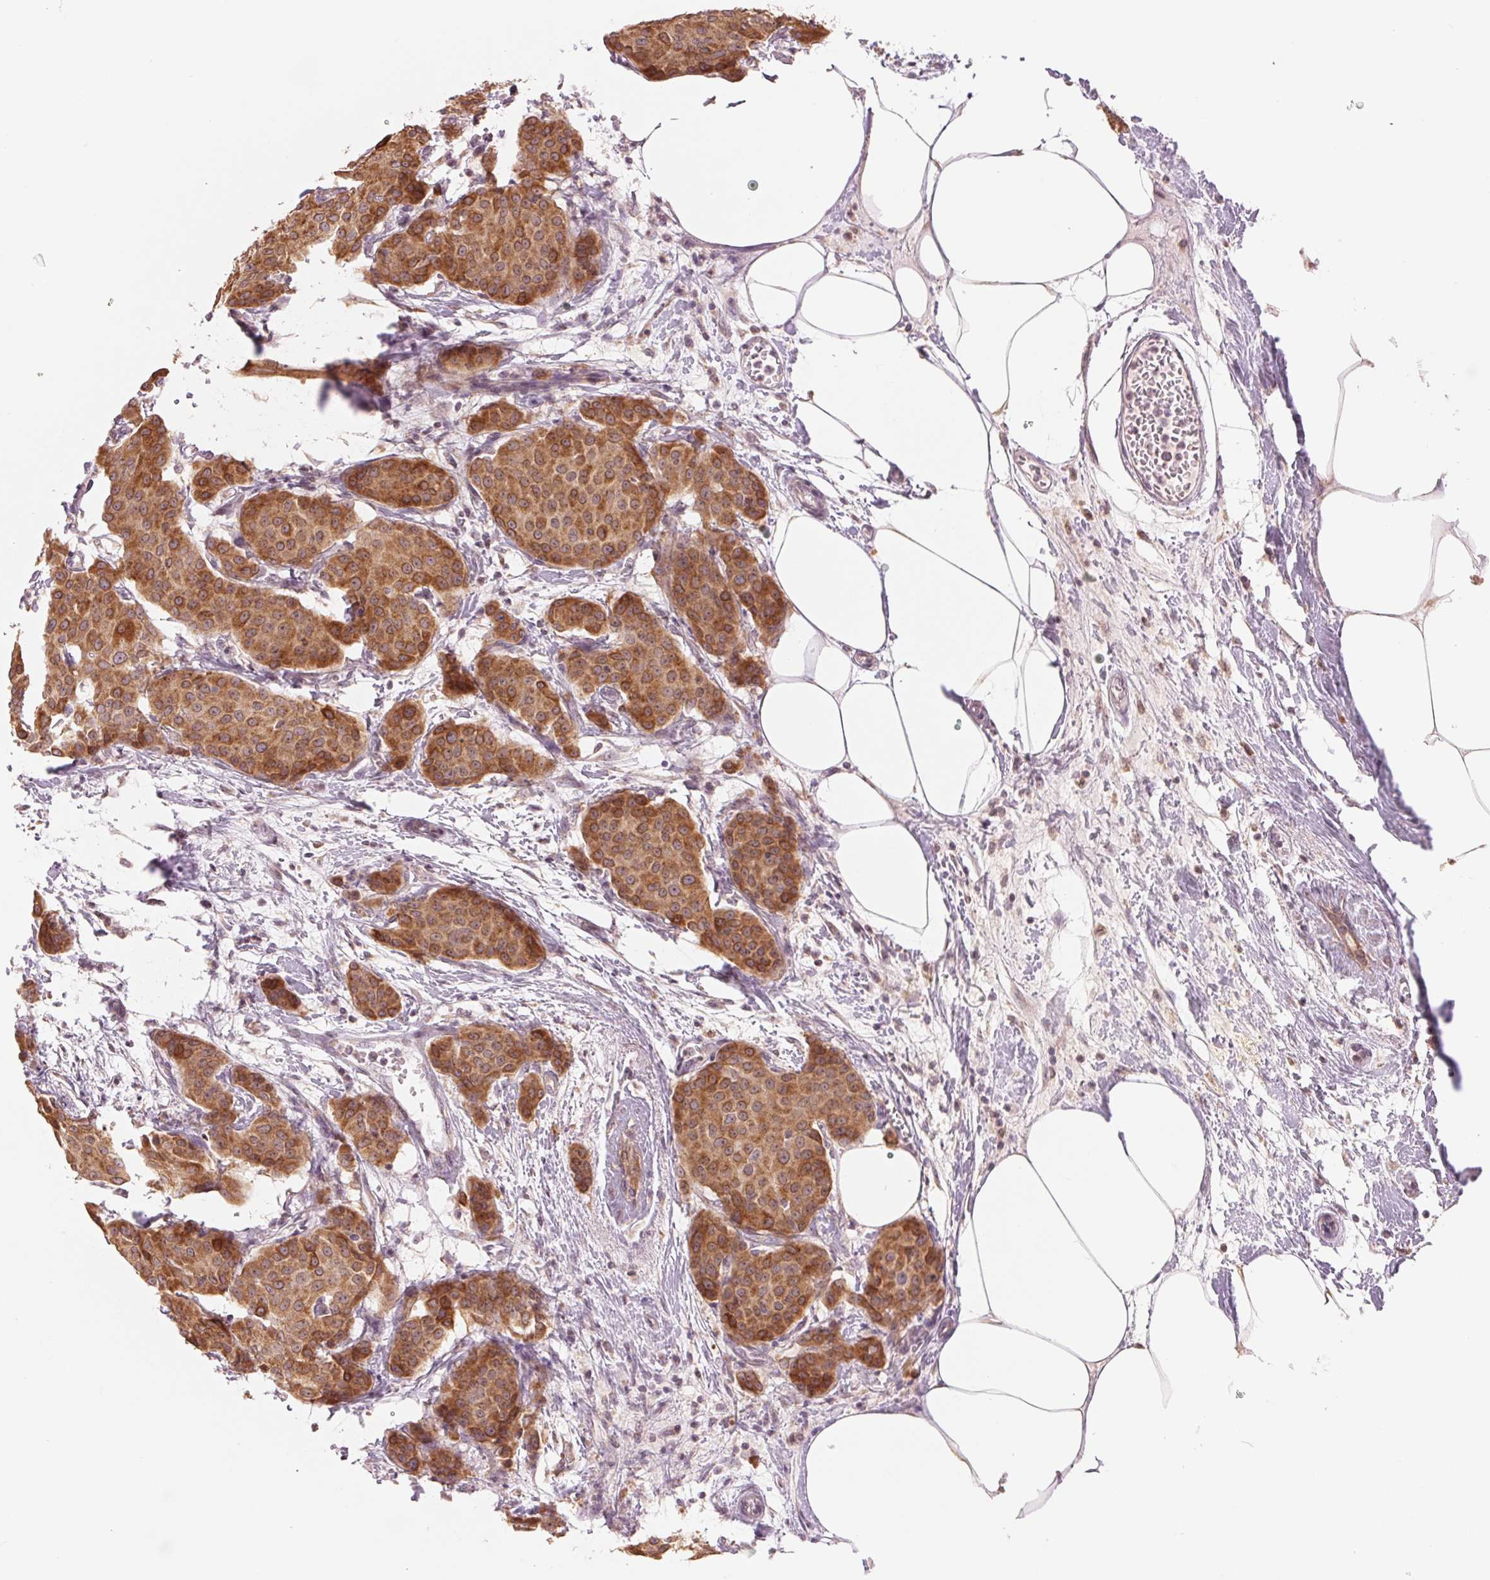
{"staining": {"intensity": "moderate", "quantity": ">75%", "location": "cytoplasmic/membranous"}, "tissue": "breast cancer", "cell_type": "Tumor cells", "image_type": "cancer", "snomed": [{"axis": "morphology", "description": "Duct carcinoma"}, {"axis": "topography", "description": "Breast"}], "caption": "Tumor cells demonstrate moderate cytoplasmic/membranous expression in approximately >75% of cells in breast cancer.", "gene": "TECR", "patient": {"sex": "female", "age": 91}}